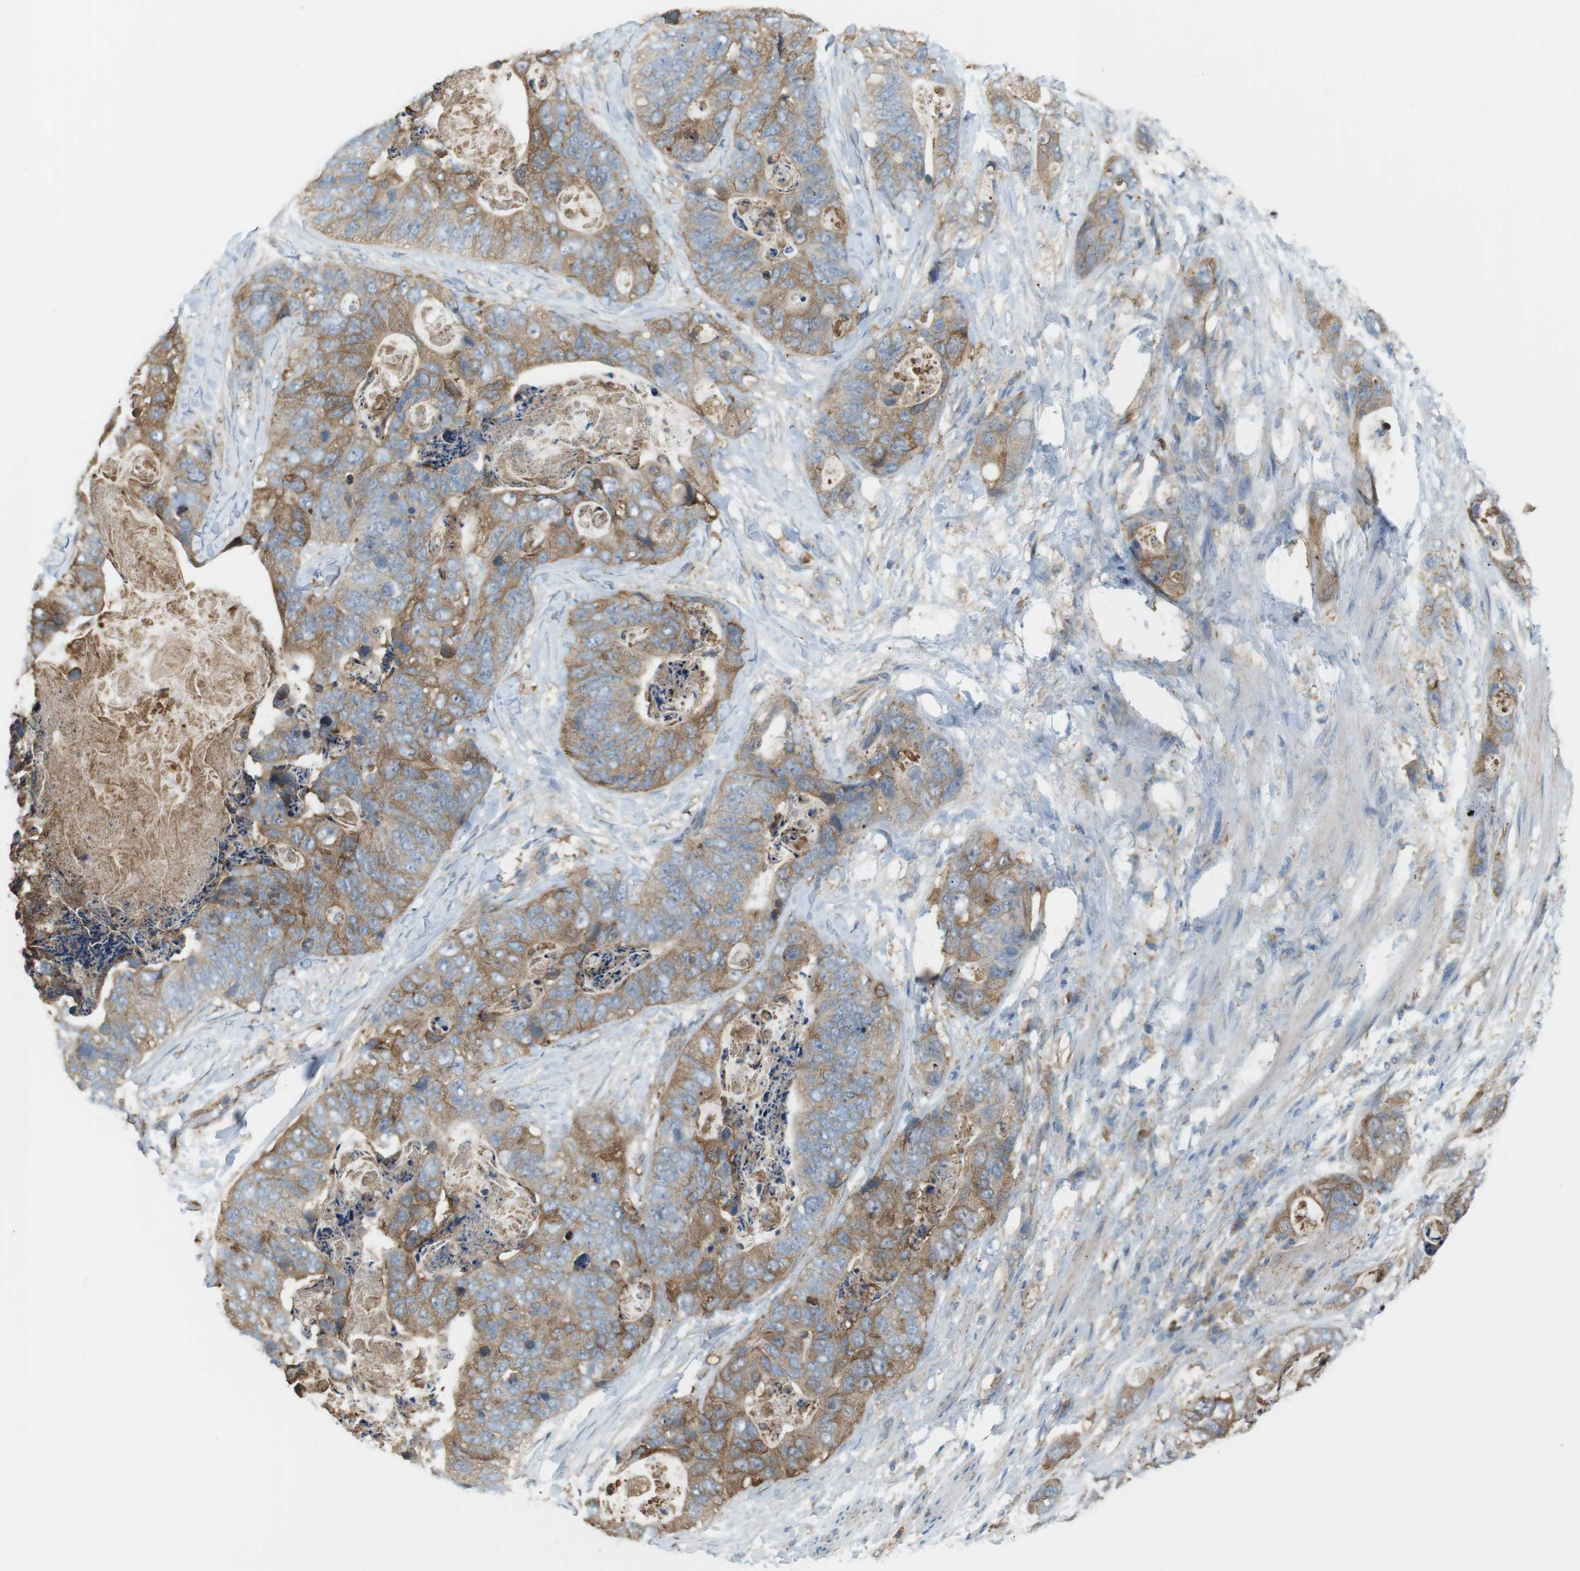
{"staining": {"intensity": "moderate", "quantity": ">75%", "location": "cytoplasmic/membranous"}, "tissue": "stomach cancer", "cell_type": "Tumor cells", "image_type": "cancer", "snomed": [{"axis": "morphology", "description": "Adenocarcinoma, NOS"}, {"axis": "topography", "description": "Stomach"}], "caption": "A micrograph of stomach cancer (adenocarcinoma) stained for a protein reveals moderate cytoplasmic/membranous brown staining in tumor cells. (IHC, brightfield microscopy, high magnification).", "gene": "PEPD", "patient": {"sex": "female", "age": 89}}